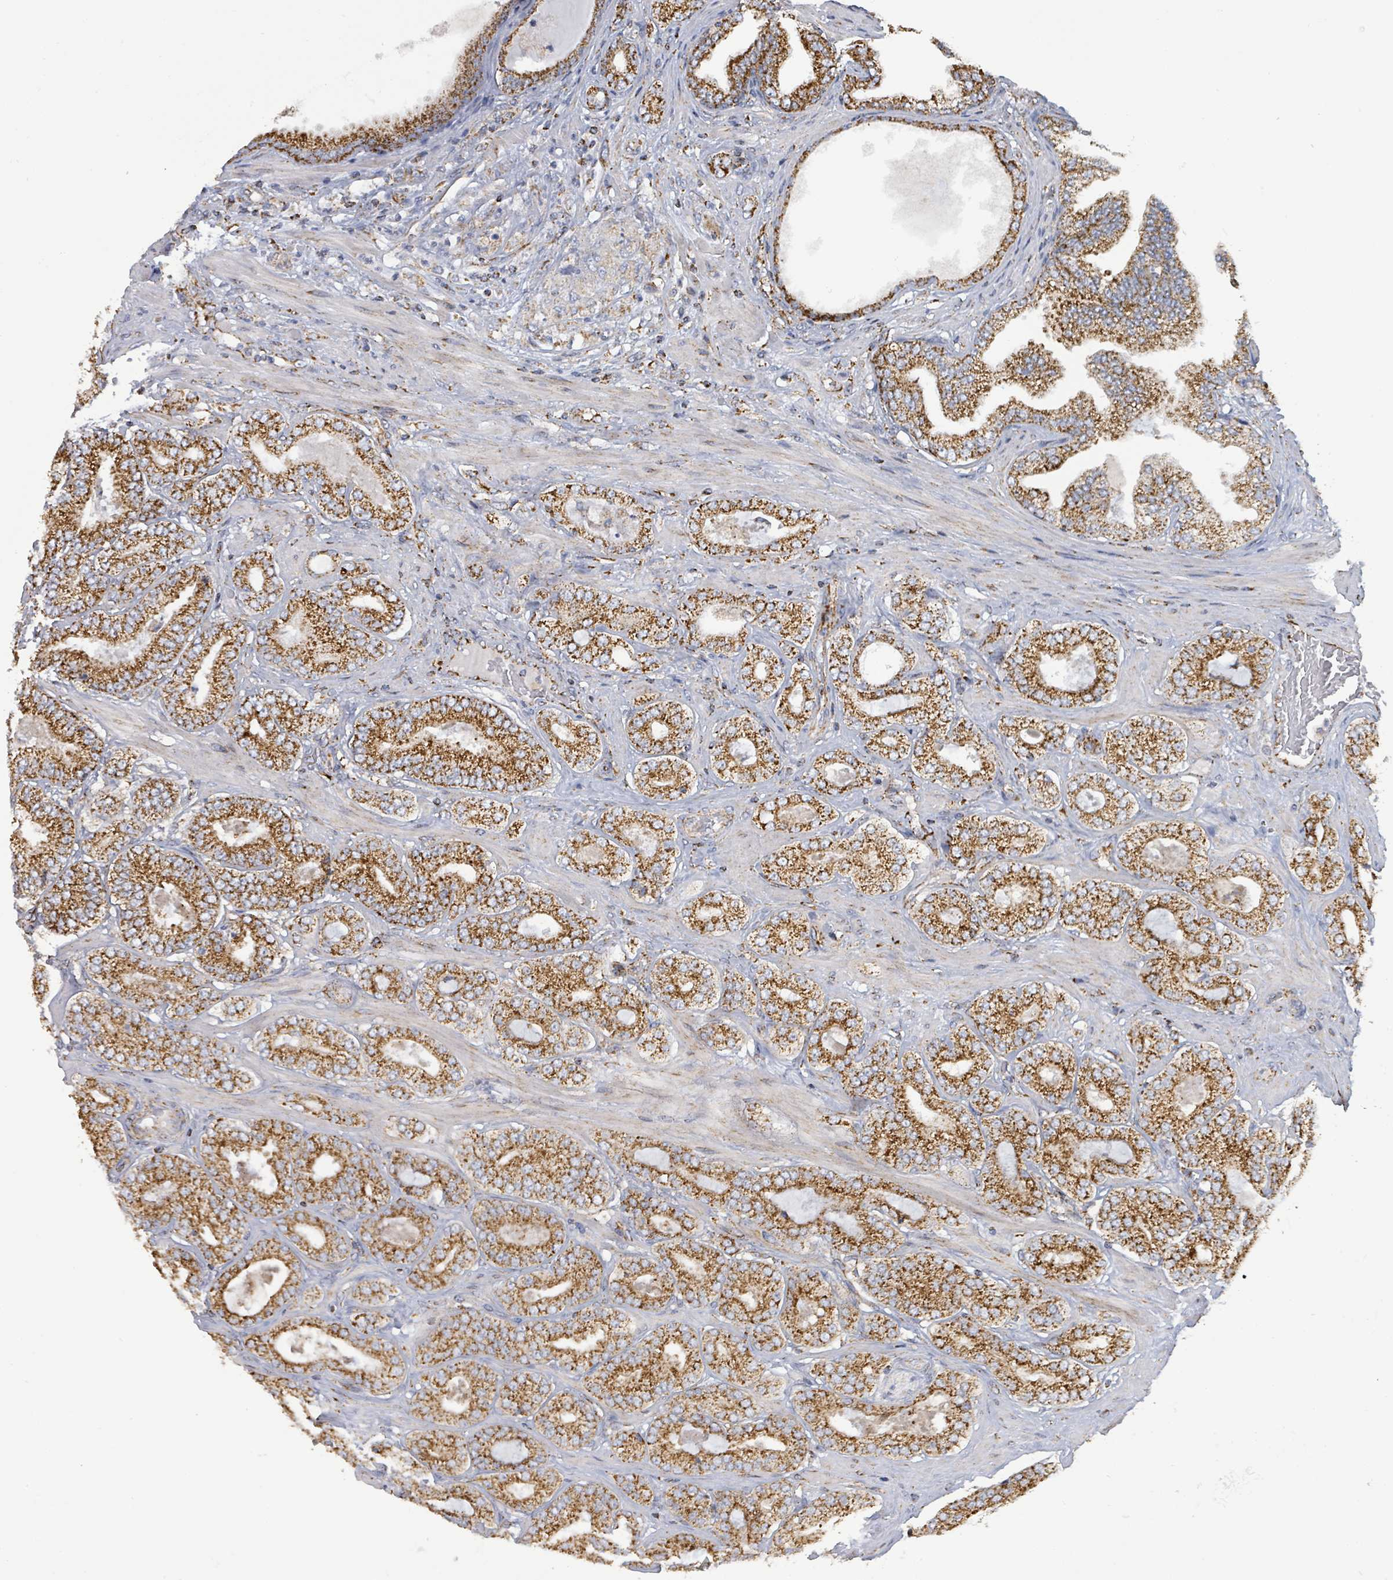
{"staining": {"intensity": "strong", "quantity": ">75%", "location": "cytoplasmic/membranous"}, "tissue": "prostate cancer", "cell_type": "Tumor cells", "image_type": "cancer", "snomed": [{"axis": "morphology", "description": "Adenocarcinoma, Low grade"}, {"axis": "topography", "description": "Prostate"}], "caption": "Adenocarcinoma (low-grade) (prostate) was stained to show a protein in brown. There is high levels of strong cytoplasmic/membranous staining in approximately >75% of tumor cells.", "gene": "SUCLG2", "patient": {"sex": "male", "age": 63}}